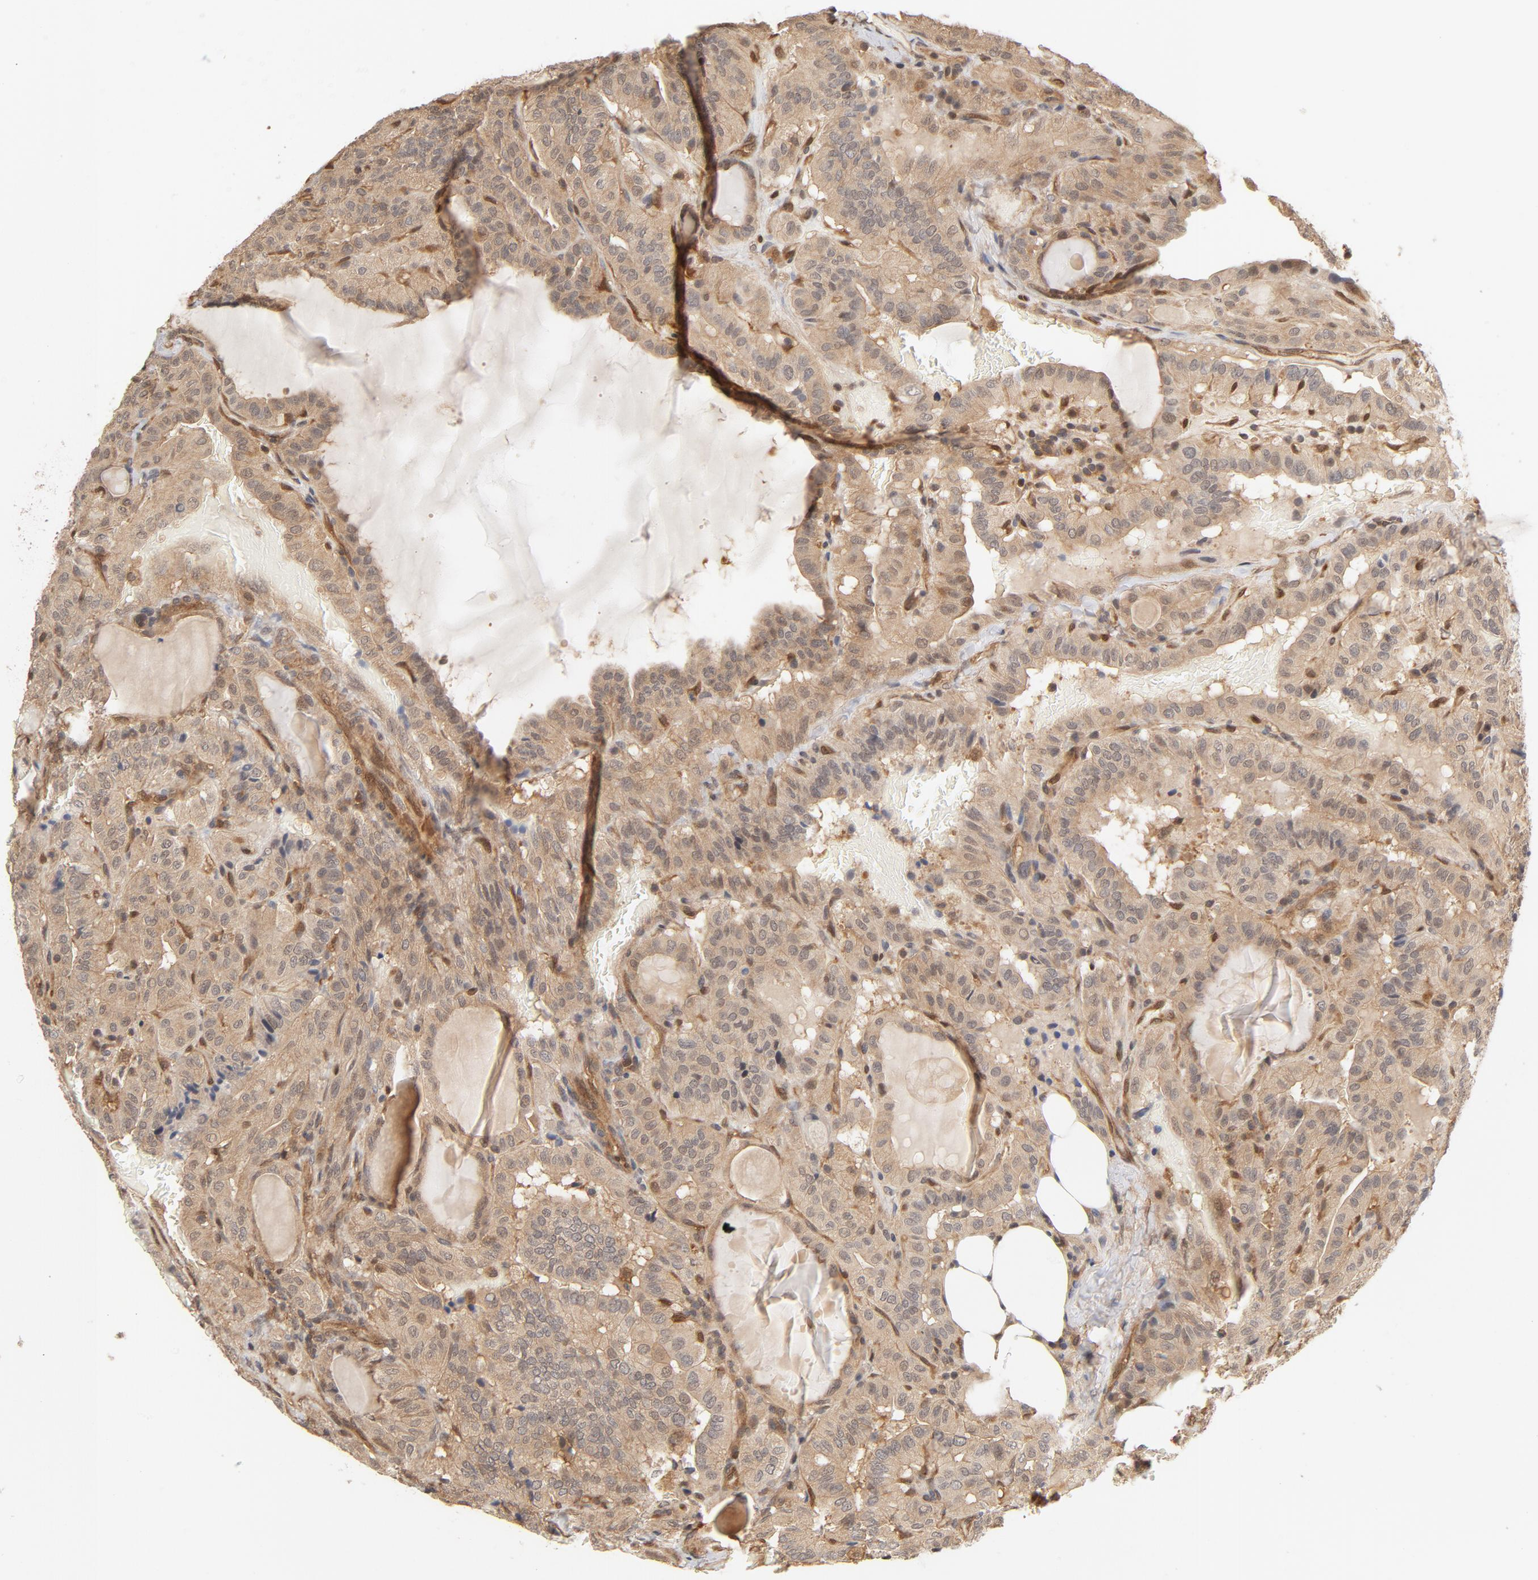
{"staining": {"intensity": "moderate", "quantity": ">75%", "location": "cytoplasmic/membranous"}, "tissue": "thyroid cancer", "cell_type": "Tumor cells", "image_type": "cancer", "snomed": [{"axis": "morphology", "description": "Papillary adenocarcinoma, NOS"}, {"axis": "topography", "description": "Thyroid gland"}], "caption": "Thyroid cancer (papillary adenocarcinoma) stained for a protein shows moderate cytoplasmic/membranous positivity in tumor cells. The staining is performed using DAB brown chromogen to label protein expression. The nuclei are counter-stained blue using hematoxylin.", "gene": "CDC37", "patient": {"sex": "male", "age": 77}}